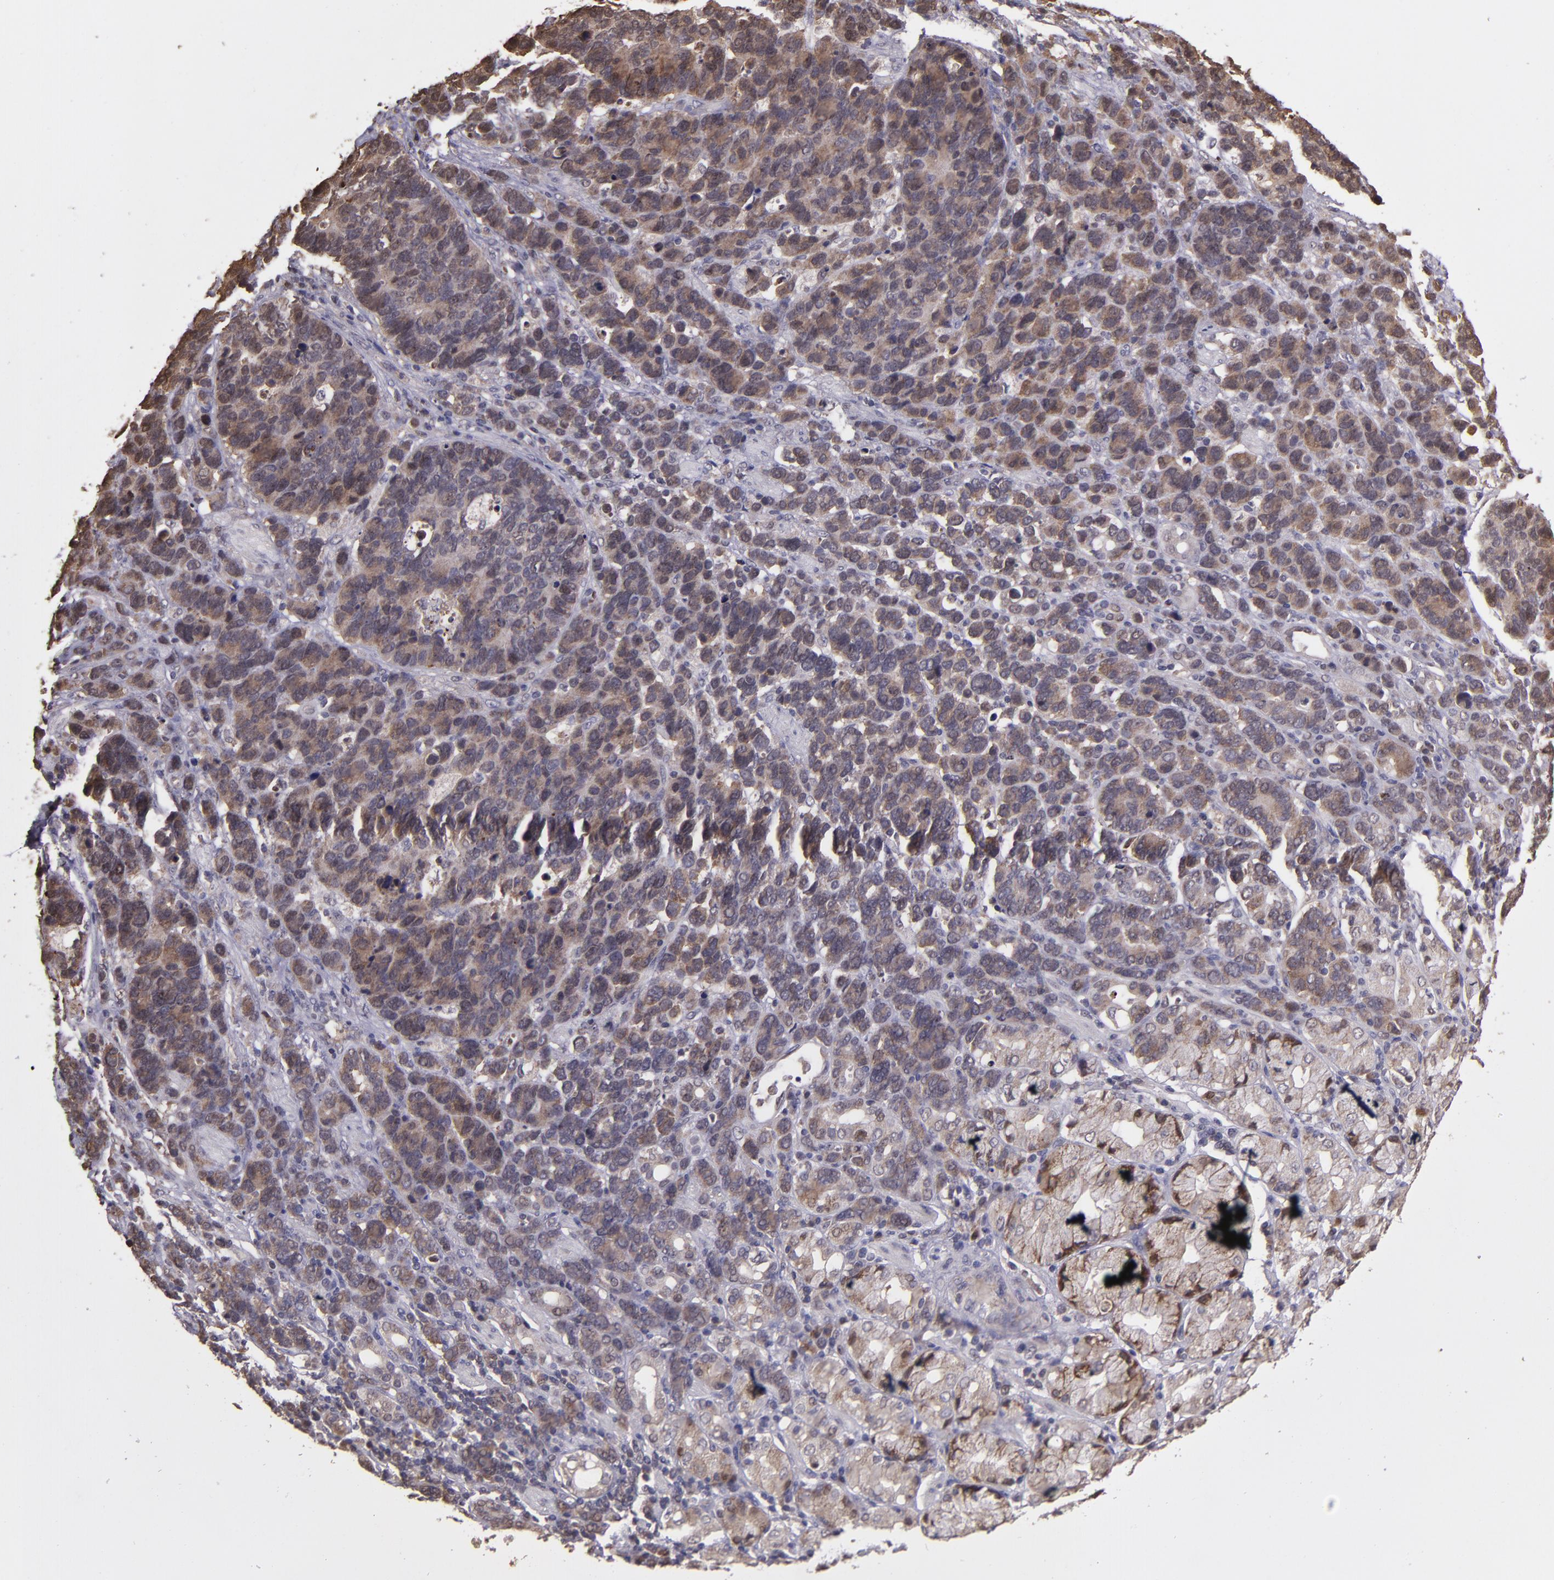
{"staining": {"intensity": "moderate", "quantity": "25%-75%", "location": "cytoplasmic/membranous,nuclear"}, "tissue": "stomach cancer", "cell_type": "Tumor cells", "image_type": "cancer", "snomed": [{"axis": "morphology", "description": "Adenocarcinoma, NOS"}, {"axis": "topography", "description": "Stomach, upper"}], "caption": "A brown stain highlights moderate cytoplasmic/membranous and nuclear positivity of a protein in stomach cancer (adenocarcinoma) tumor cells.", "gene": "SERPINF2", "patient": {"sex": "male", "age": 71}}